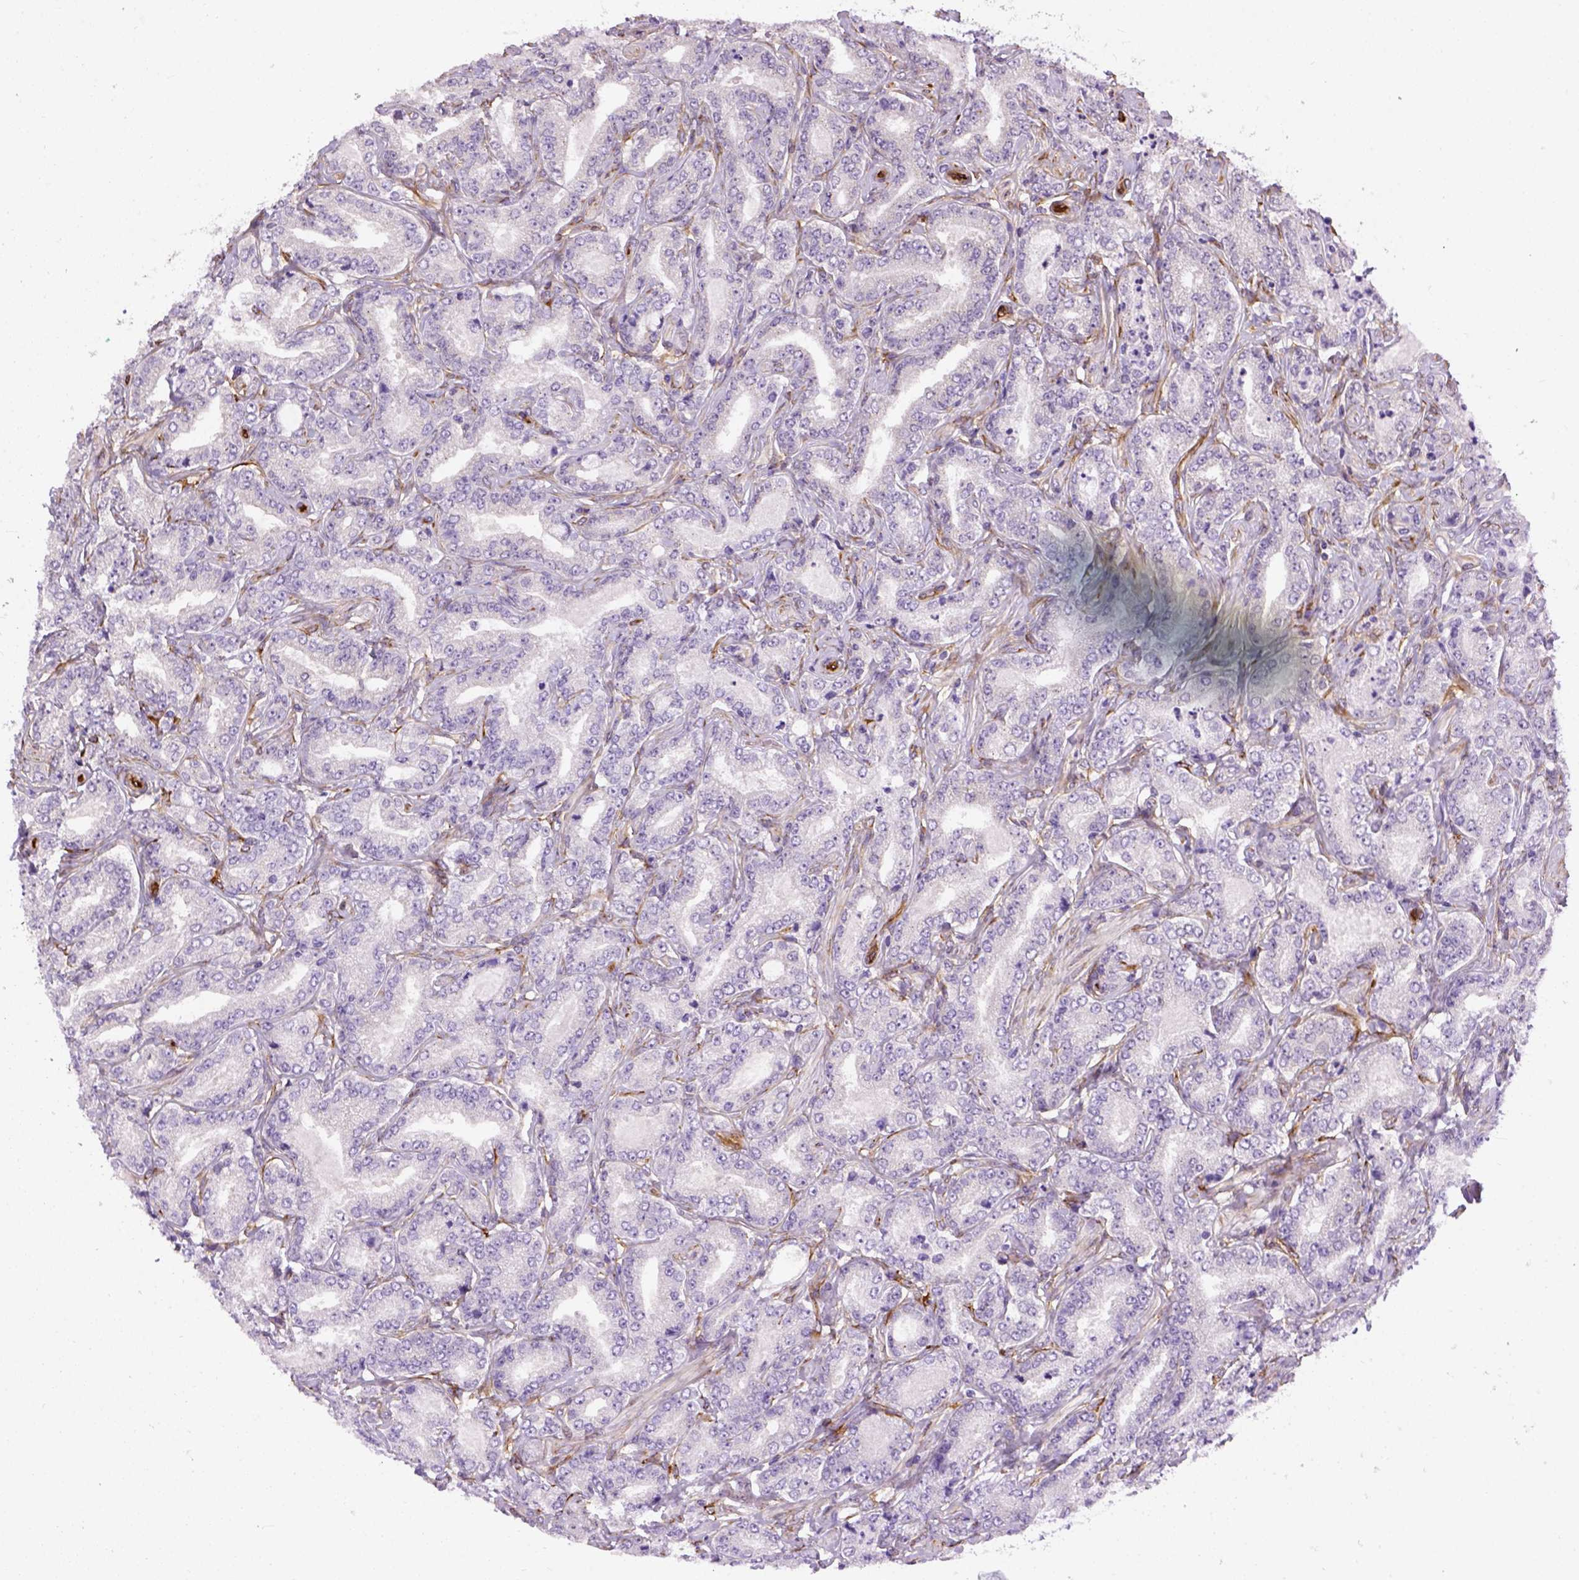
{"staining": {"intensity": "negative", "quantity": "none", "location": "none"}, "tissue": "prostate cancer", "cell_type": "Tumor cells", "image_type": "cancer", "snomed": [{"axis": "morphology", "description": "Adenocarcinoma, NOS"}, {"axis": "topography", "description": "Prostate"}], "caption": "Tumor cells are negative for brown protein staining in prostate cancer.", "gene": "KAZN", "patient": {"sex": "male", "age": 64}}